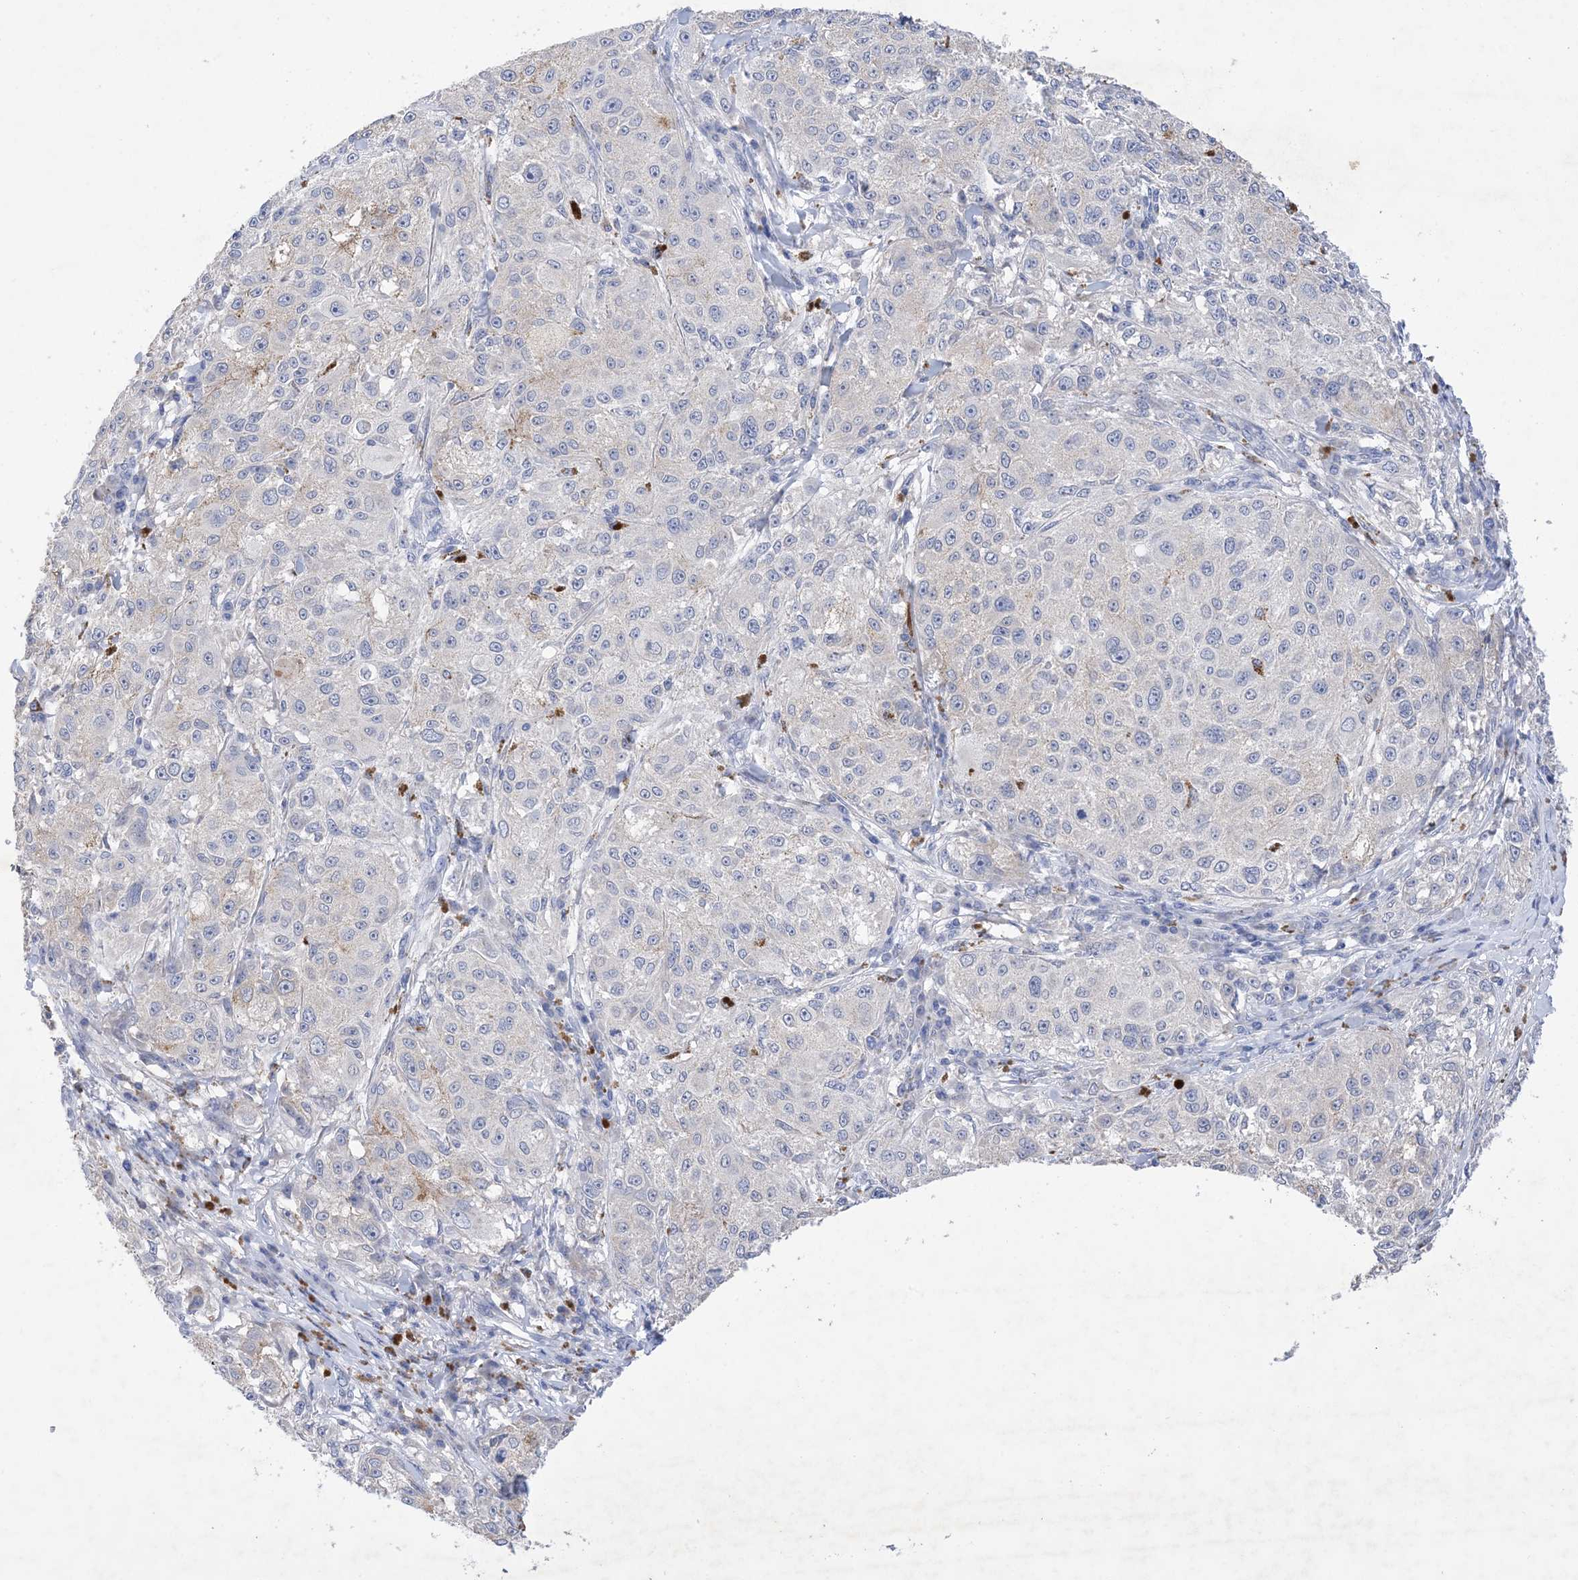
{"staining": {"intensity": "negative", "quantity": "none", "location": "none"}, "tissue": "melanoma", "cell_type": "Tumor cells", "image_type": "cancer", "snomed": [{"axis": "morphology", "description": "Necrosis, NOS"}, {"axis": "morphology", "description": "Malignant melanoma, NOS"}, {"axis": "topography", "description": "Skin"}], "caption": "Image shows no significant protein staining in tumor cells of malignant melanoma.", "gene": "PLK4", "patient": {"sex": "female", "age": 87}}